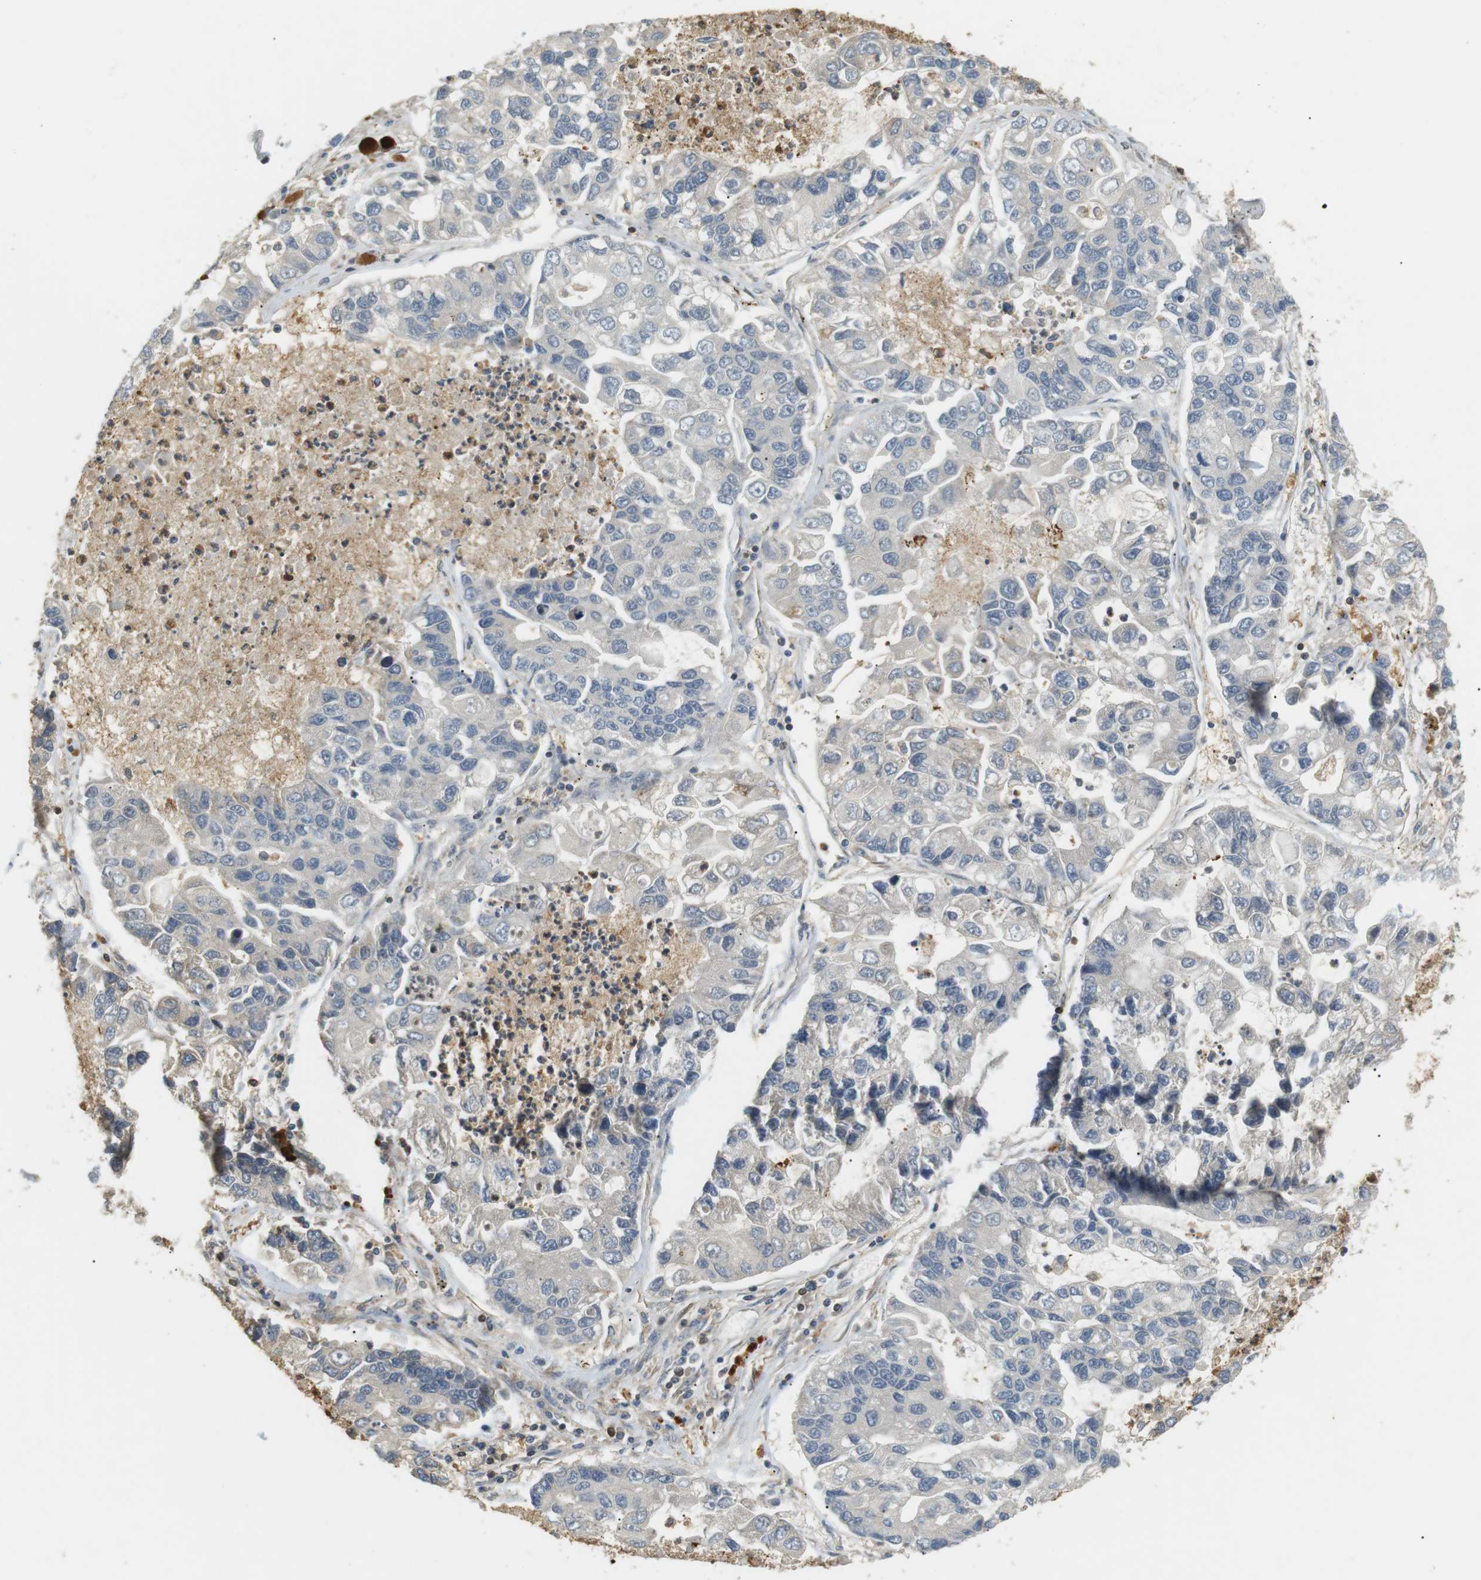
{"staining": {"intensity": "weak", "quantity": "<25%", "location": "cytoplasmic/membranous"}, "tissue": "lung cancer", "cell_type": "Tumor cells", "image_type": "cancer", "snomed": [{"axis": "morphology", "description": "Adenocarcinoma, NOS"}, {"axis": "topography", "description": "Lung"}], "caption": "IHC of lung cancer reveals no positivity in tumor cells. Nuclei are stained in blue.", "gene": "P2RY1", "patient": {"sex": "female", "age": 51}}